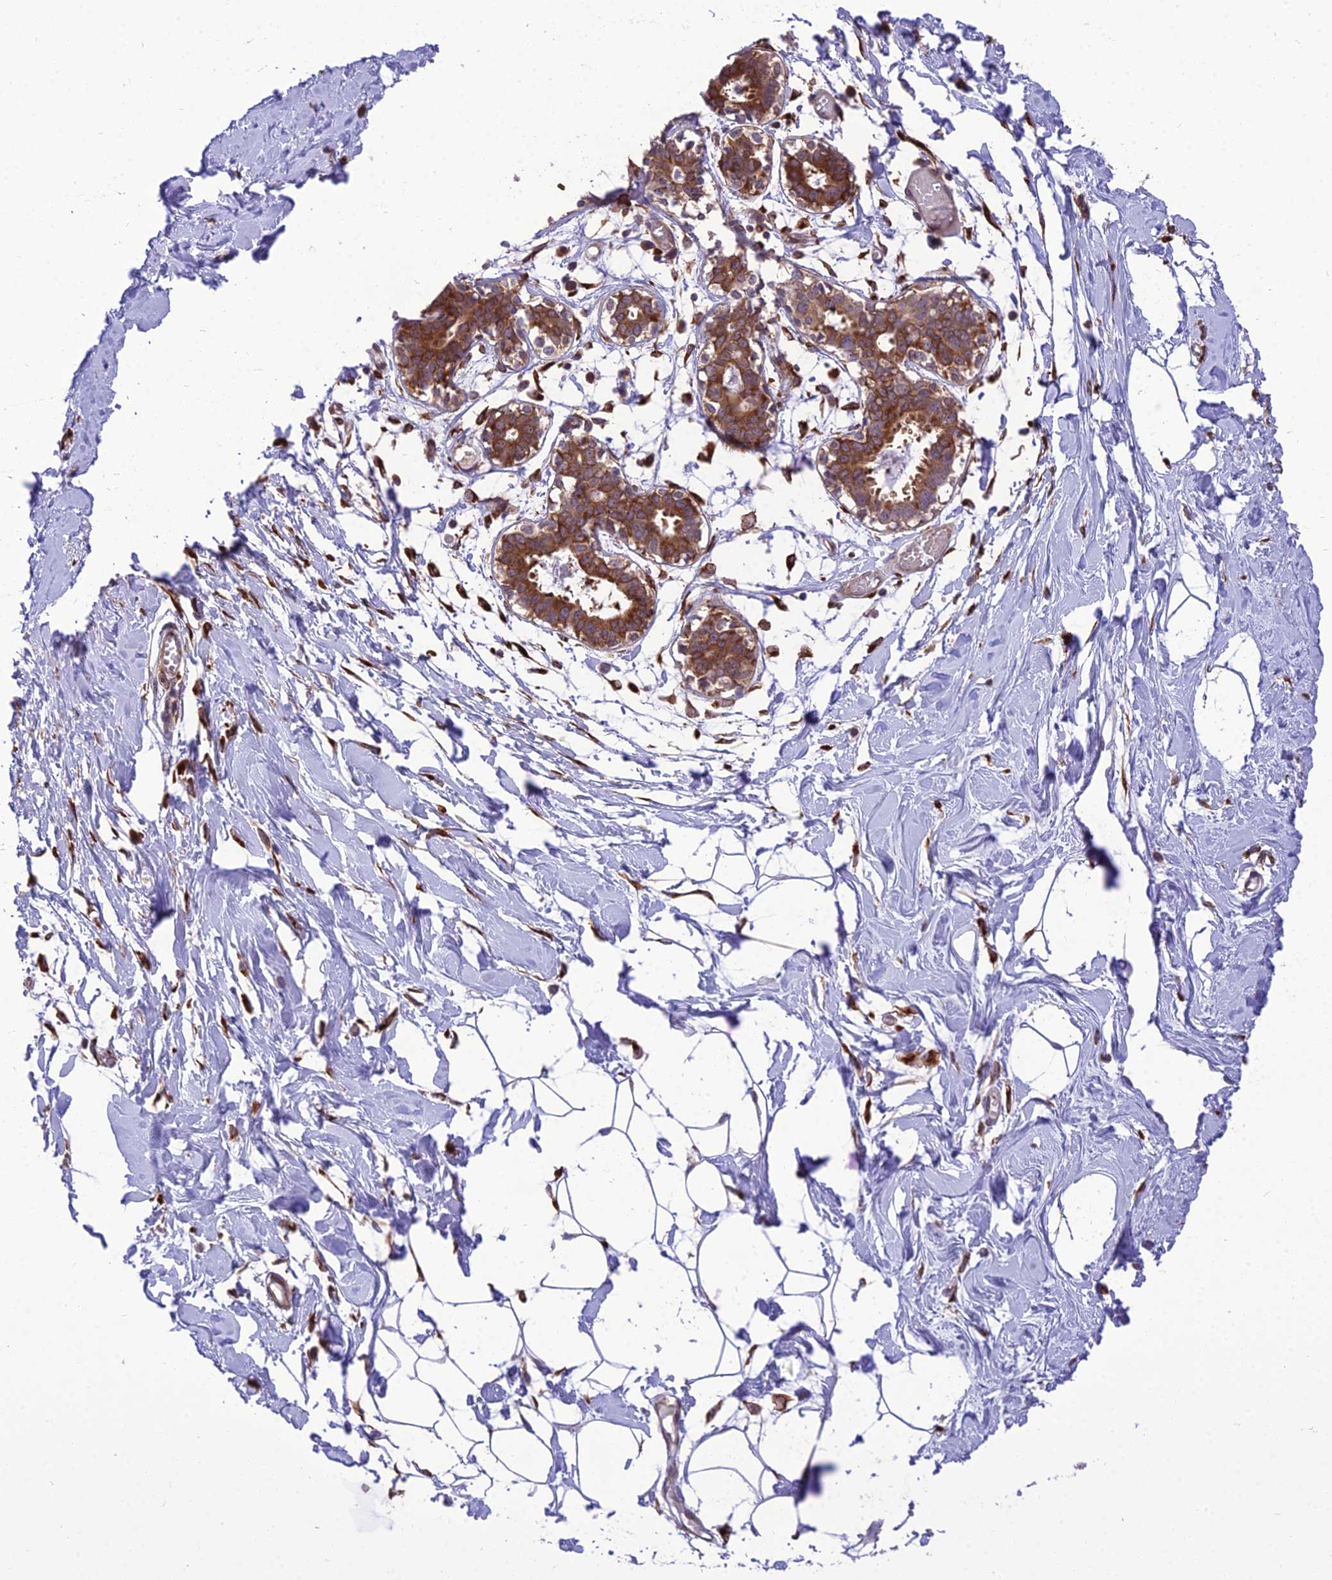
{"staining": {"intensity": "negative", "quantity": "none", "location": "none"}, "tissue": "breast", "cell_type": "Adipocytes", "image_type": "normal", "snomed": [{"axis": "morphology", "description": "Normal tissue, NOS"}, {"axis": "topography", "description": "Breast"}], "caption": "This is an IHC micrograph of benign breast. There is no staining in adipocytes.", "gene": "DHCR7", "patient": {"sex": "female", "age": 27}}